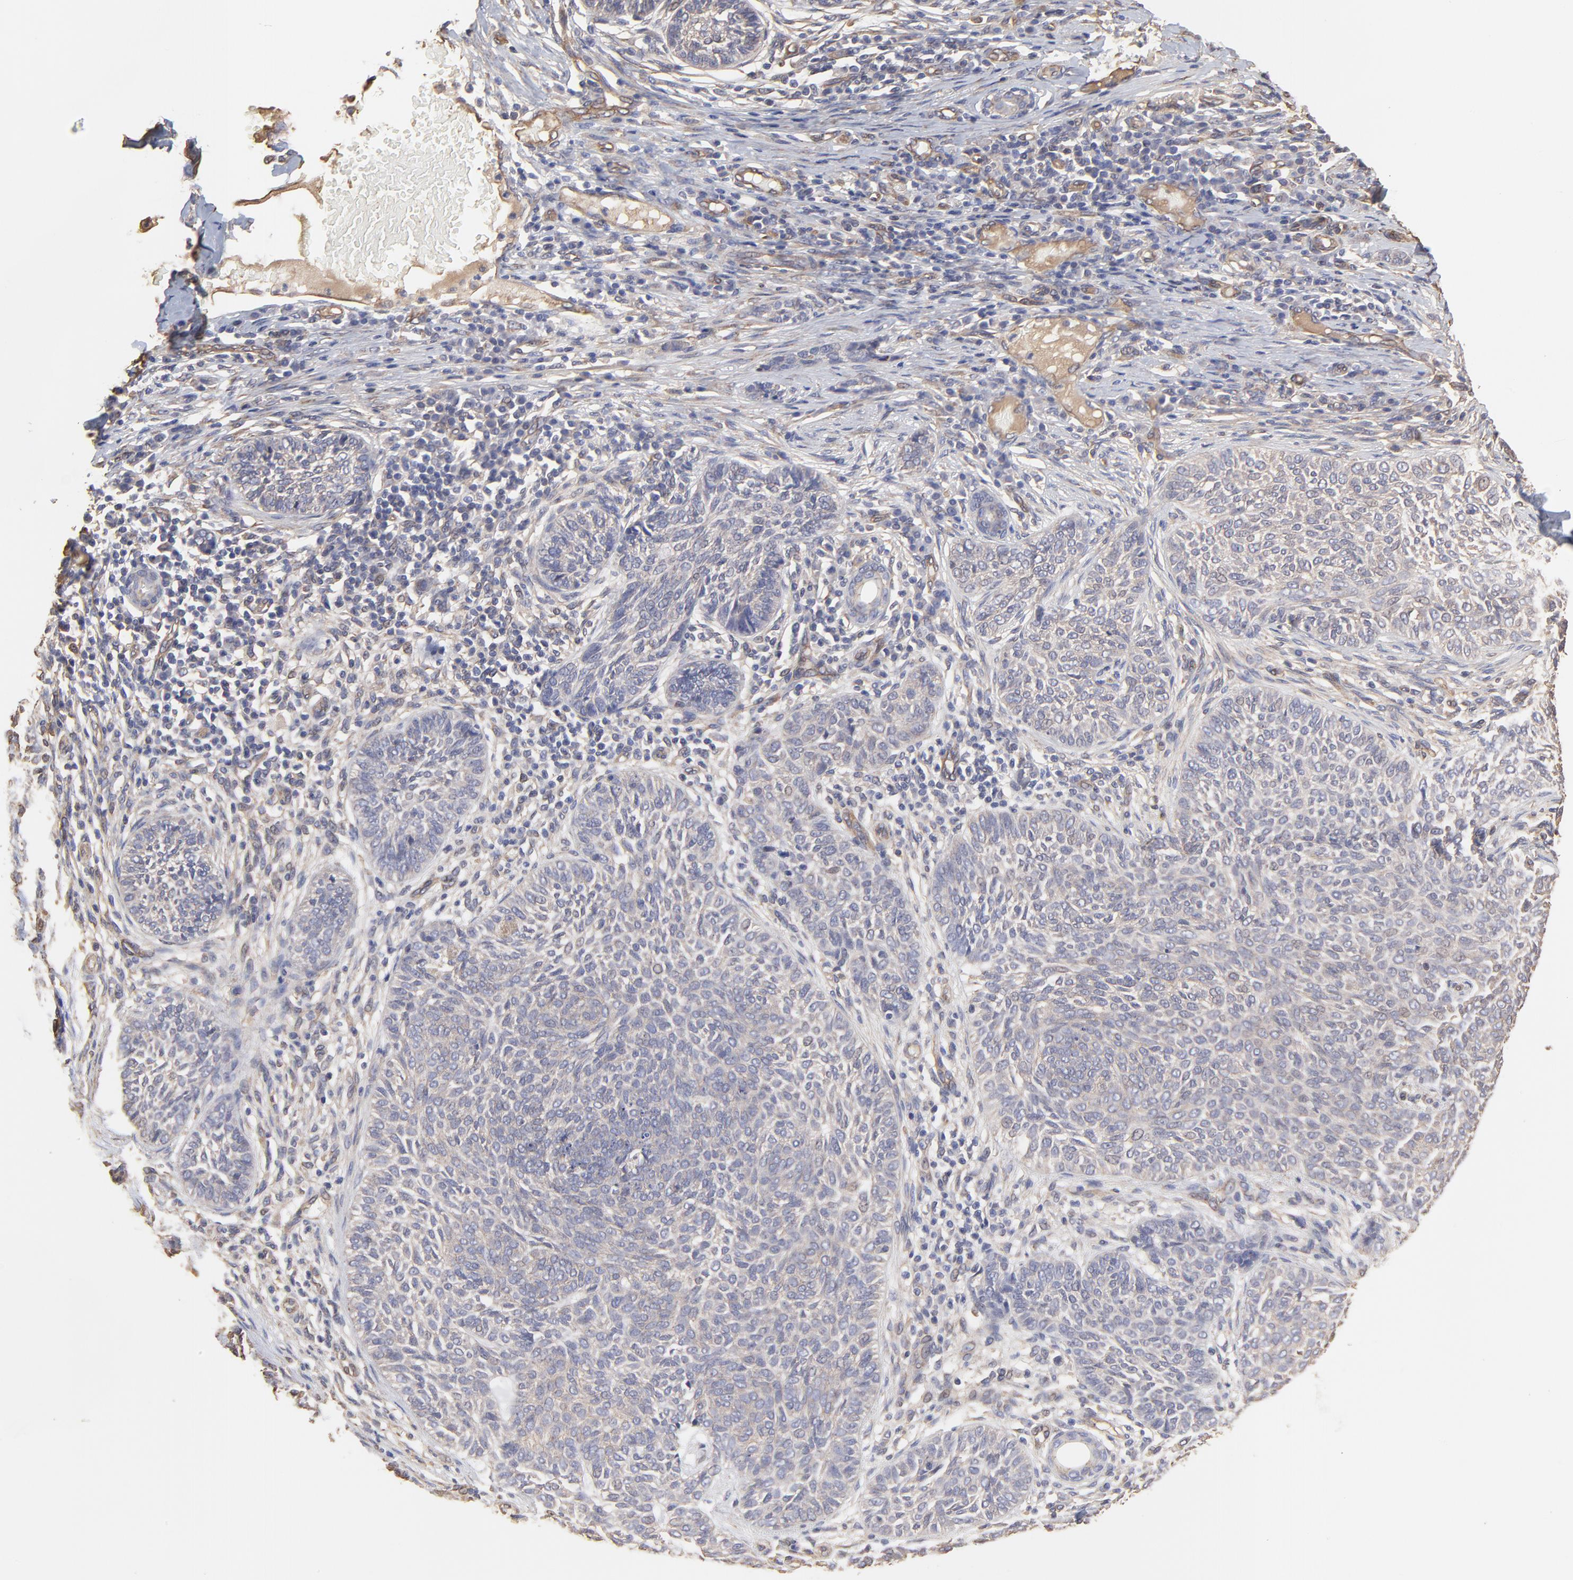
{"staining": {"intensity": "negative", "quantity": "none", "location": "none"}, "tissue": "skin cancer", "cell_type": "Tumor cells", "image_type": "cancer", "snomed": [{"axis": "morphology", "description": "Basal cell carcinoma"}, {"axis": "topography", "description": "Skin"}], "caption": "A high-resolution micrograph shows immunohistochemistry staining of skin cancer, which displays no significant expression in tumor cells. Brightfield microscopy of immunohistochemistry stained with DAB (3,3'-diaminobenzidine) (brown) and hematoxylin (blue), captured at high magnification.", "gene": "LRCH2", "patient": {"sex": "male", "age": 87}}